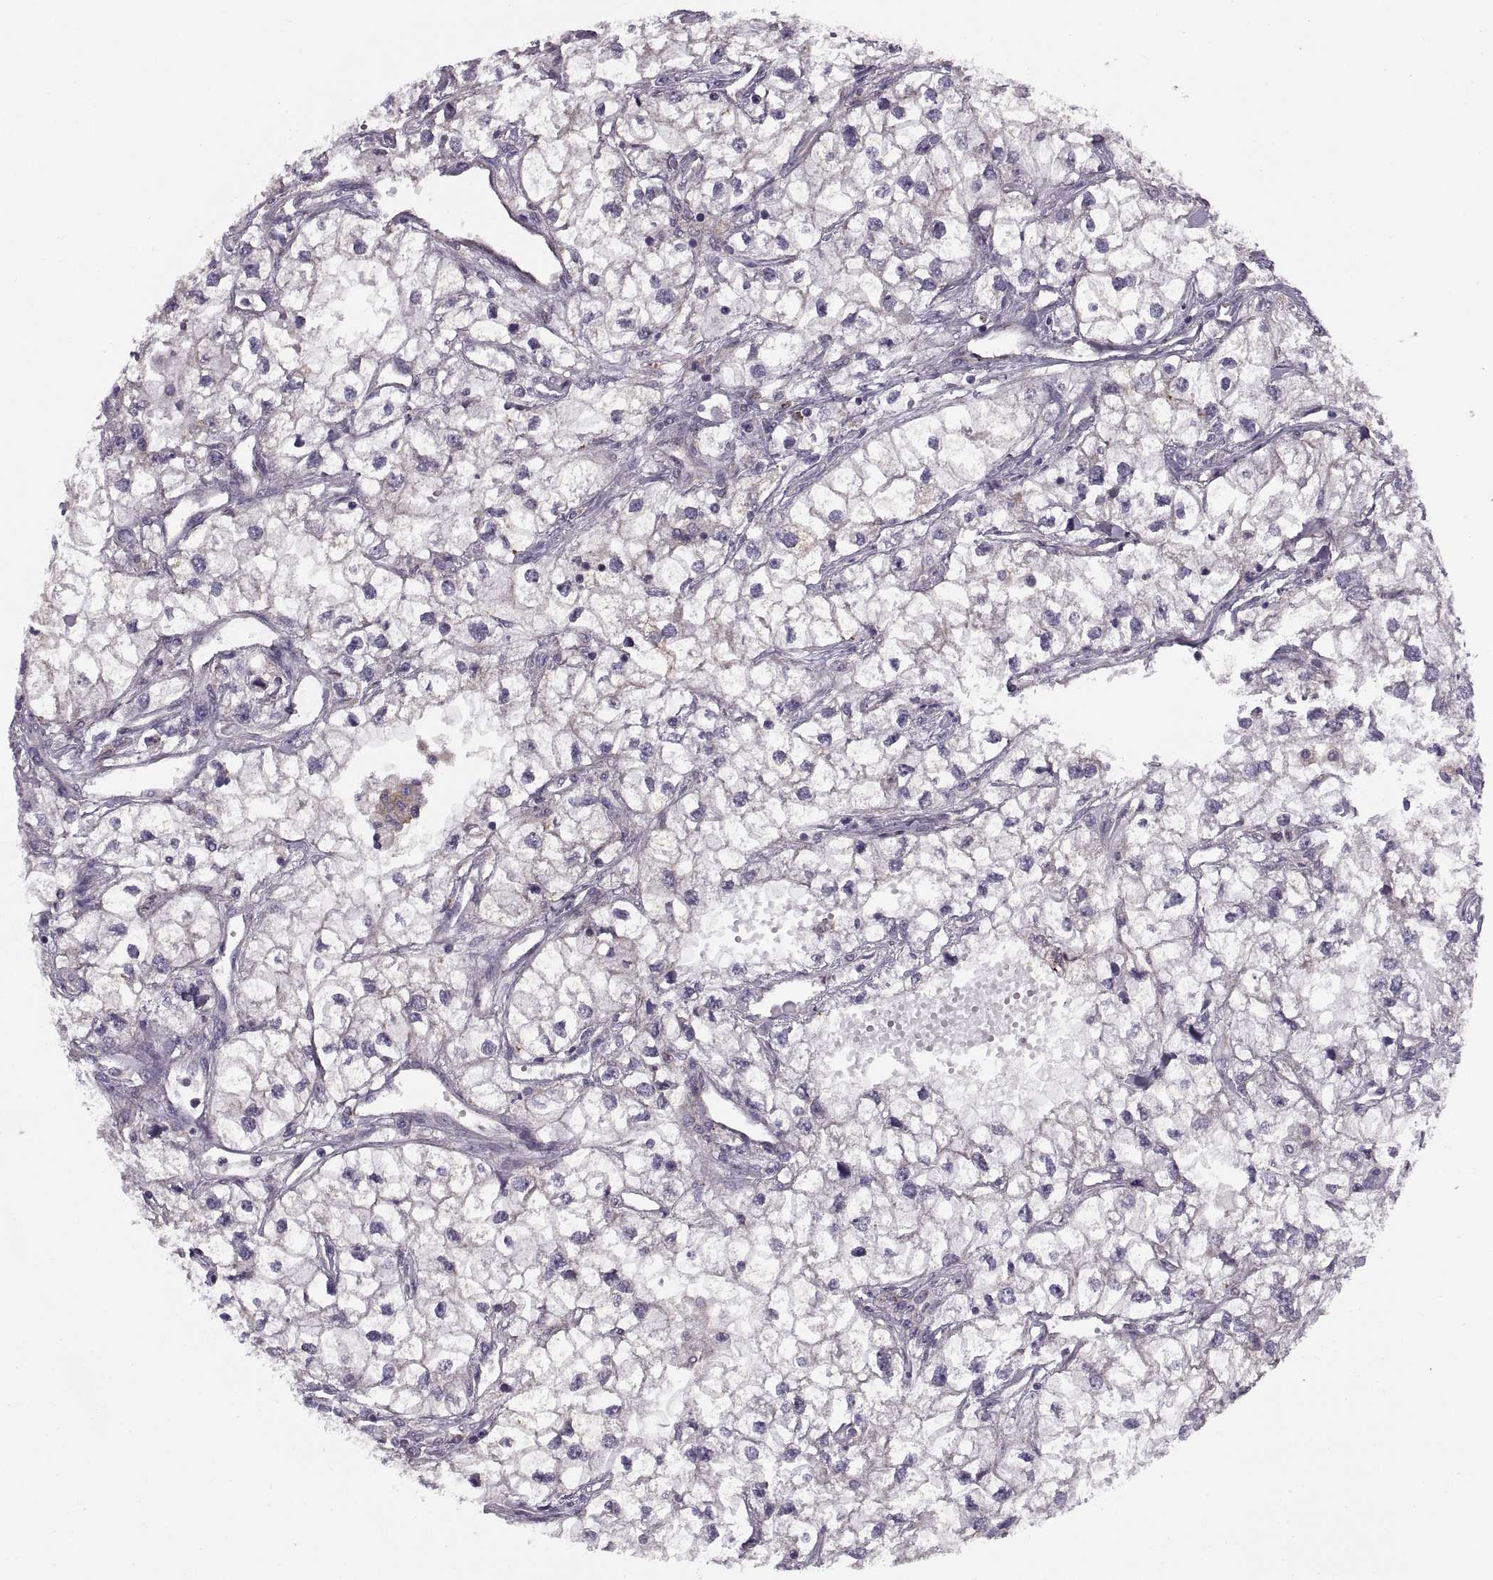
{"staining": {"intensity": "negative", "quantity": "none", "location": "none"}, "tissue": "renal cancer", "cell_type": "Tumor cells", "image_type": "cancer", "snomed": [{"axis": "morphology", "description": "Adenocarcinoma, NOS"}, {"axis": "topography", "description": "Kidney"}], "caption": "Protein analysis of renal adenocarcinoma reveals no significant positivity in tumor cells.", "gene": "RALB", "patient": {"sex": "male", "age": 59}}